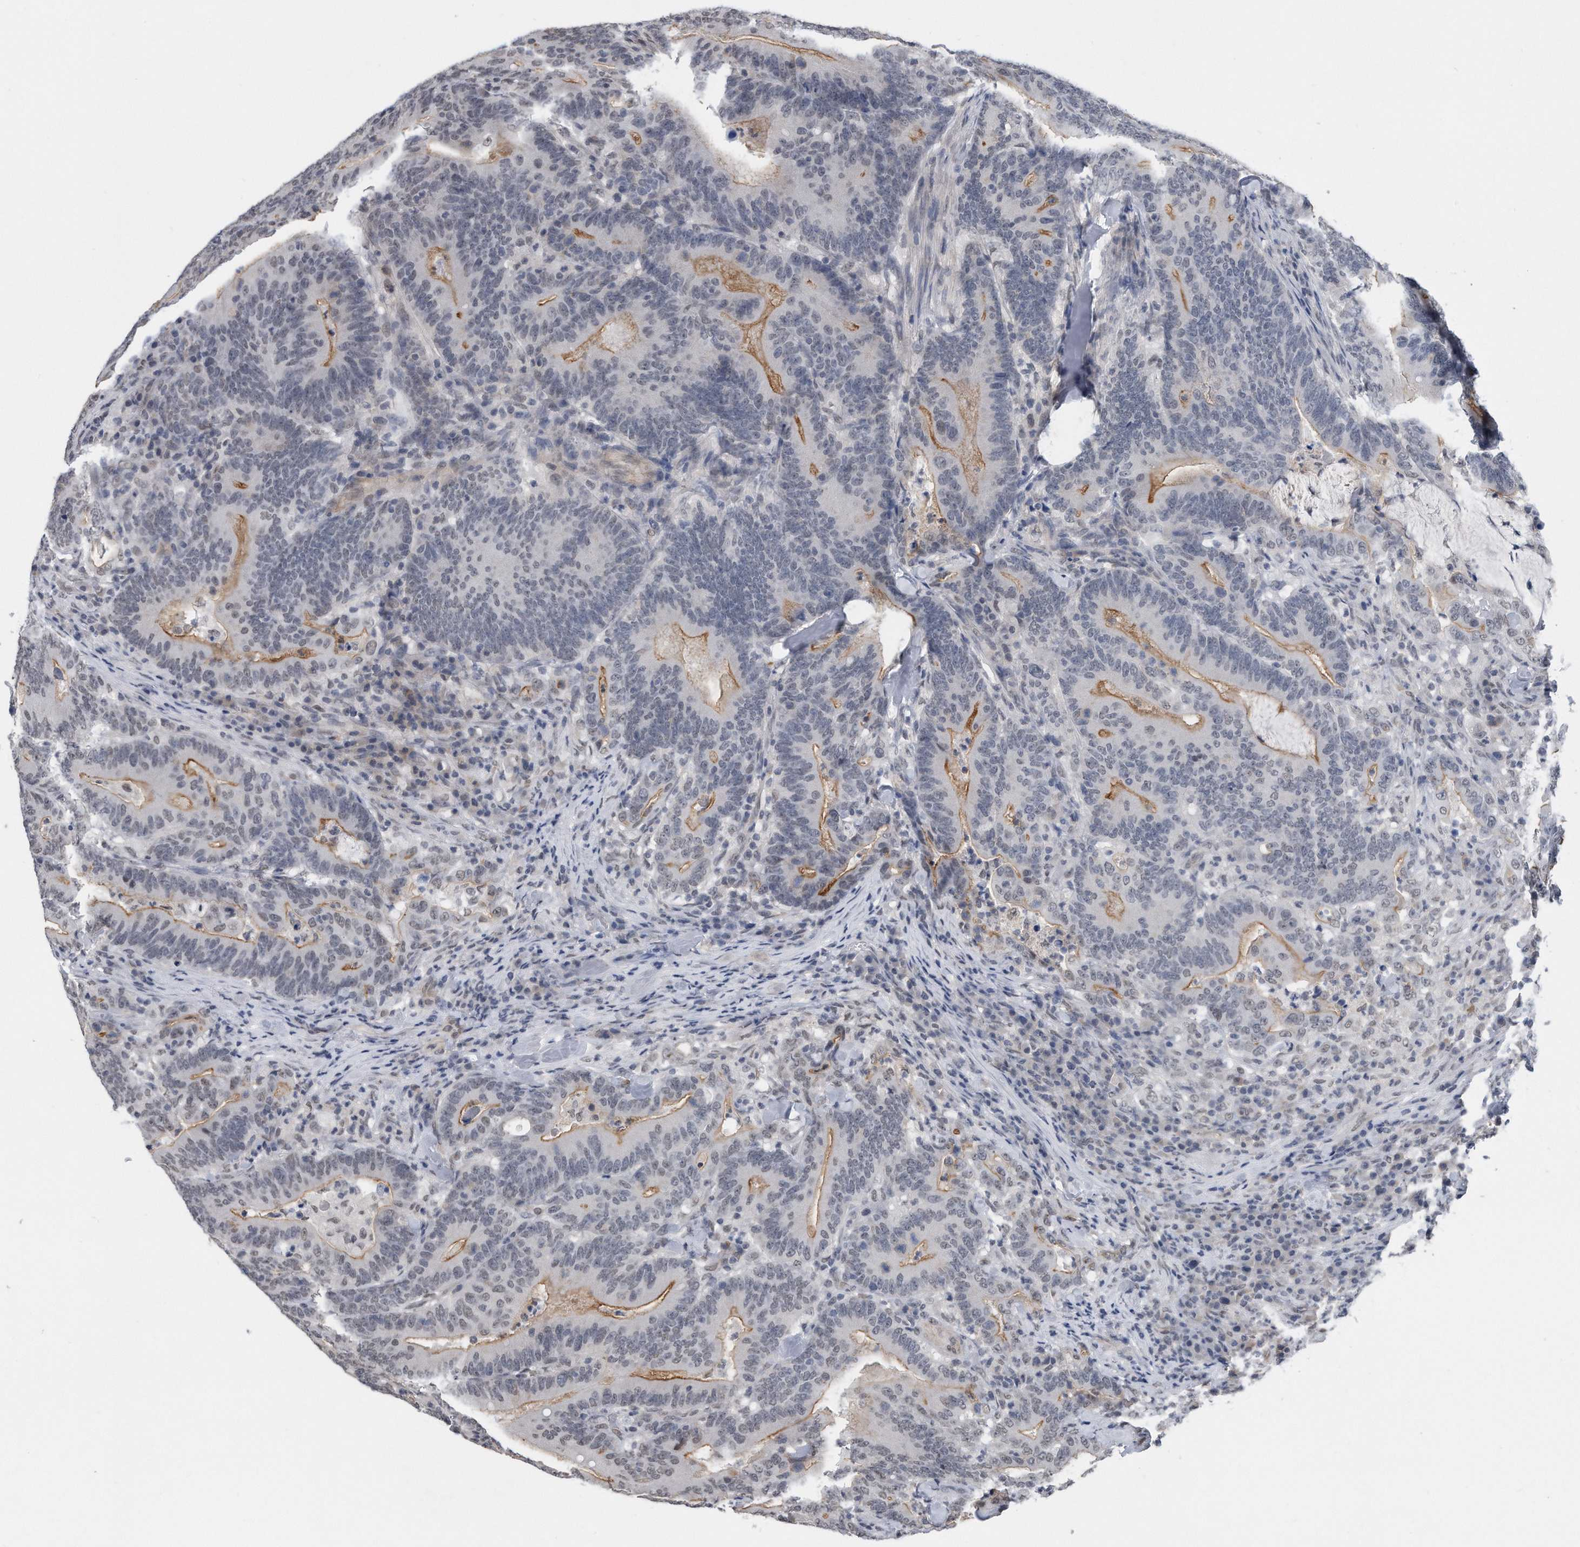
{"staining": {"intensity": "negative", "quantity": "none", "location": "none"}, "tissue": "colorectal cancer", "cell_type": "Tumor cells", "image_type": "cancer", "snomed": [{"axis": "morphology", "description": "Adenocarcinoma, NOS"}, {"axis": "topography", "description": "Colon"}], "caption": "This is a image of immunohistochemistry staining of colorectal adenocarcinoma, which shows no positivity in tumor cells.", "gene": "TP53INP1", "patient": {"sex": "female", "age": 66}}